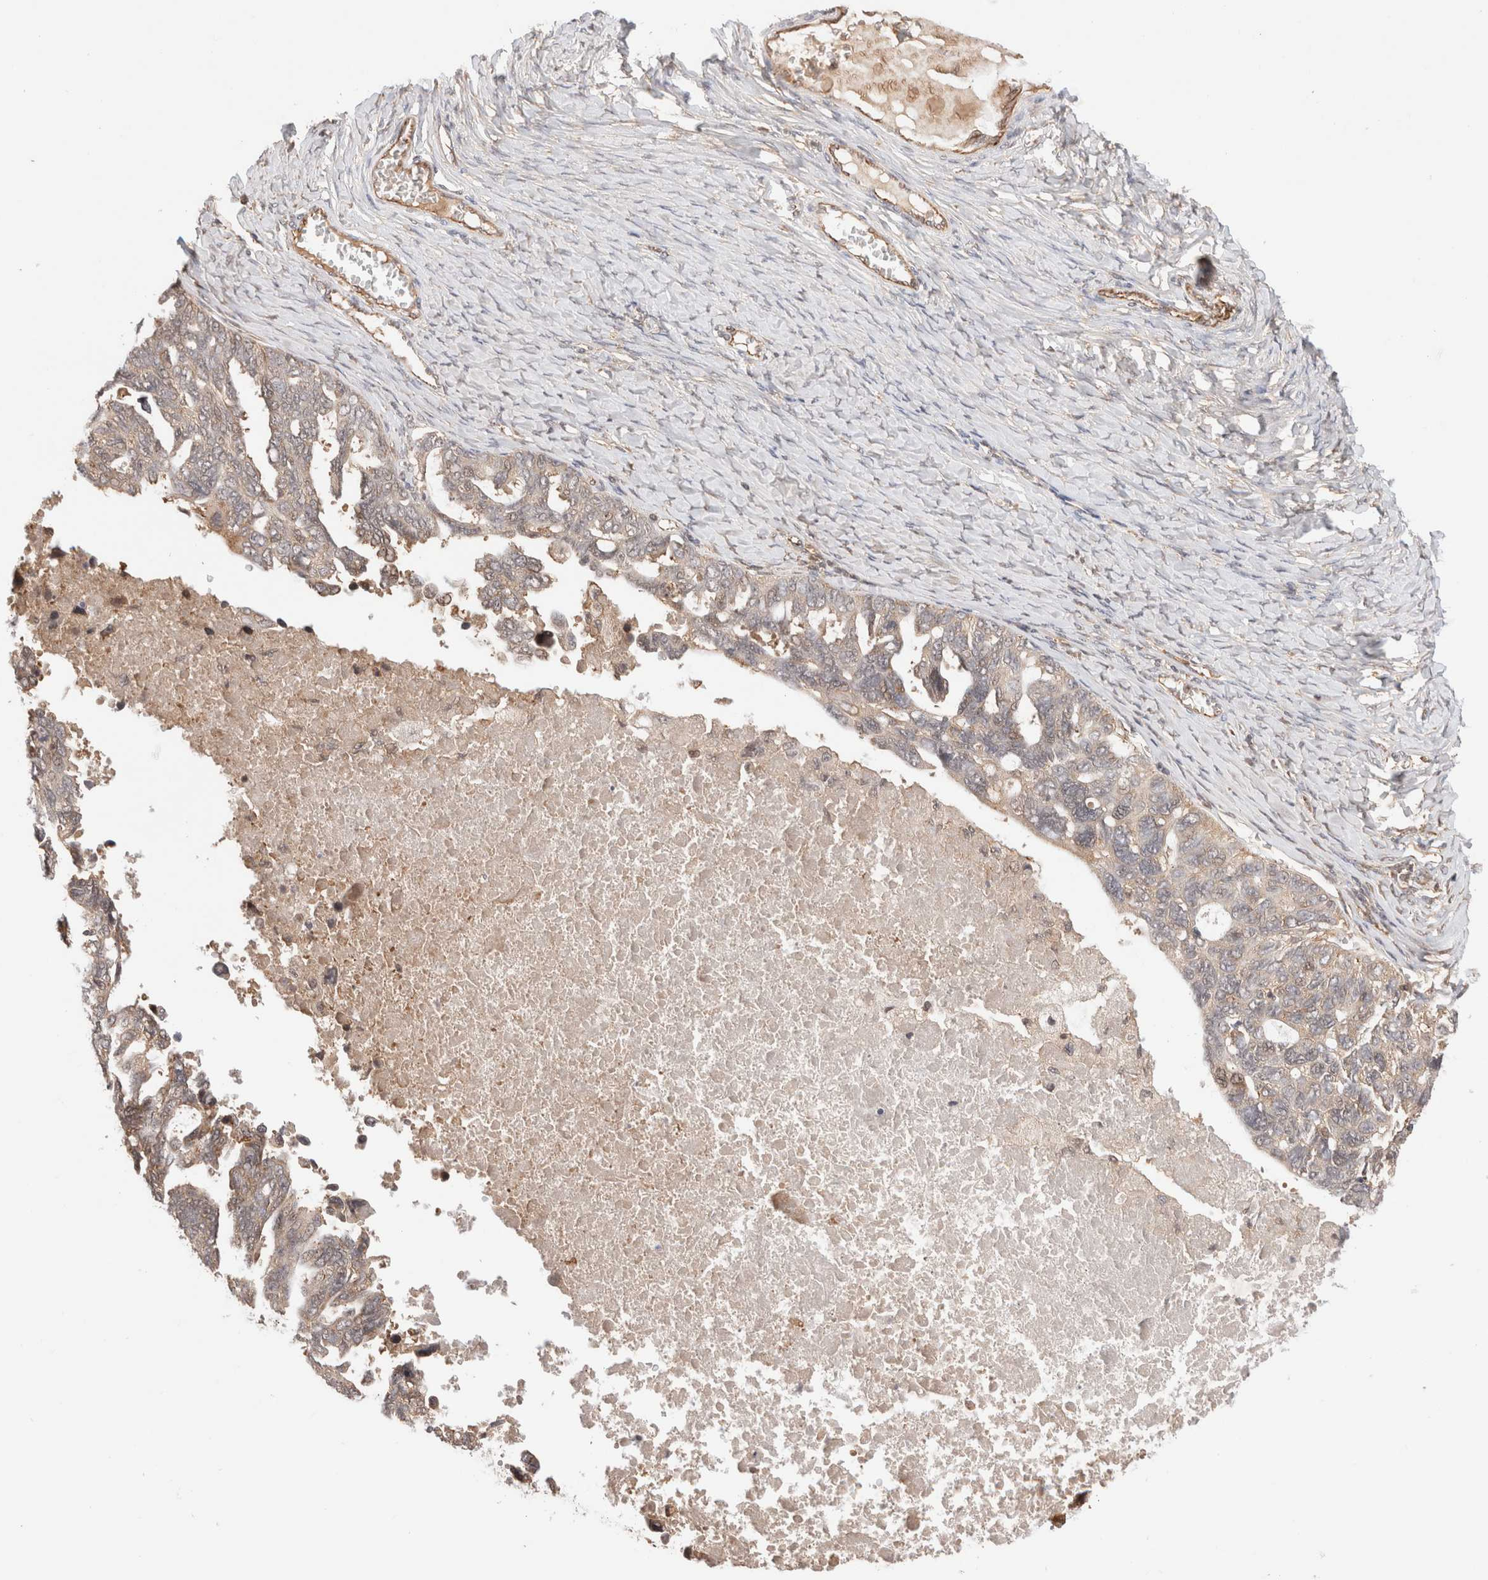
{"staining": {"intensity": "weak", "quantity": "25%-75%", "location": "cytoplasmic/membranous,nuclear"}, "tissue": "ovarian cancer", "cell_type": "Tumor cells", "image_type": "cancer", "snomed": [{"axis": "morphology", "description": "Cystadenocarcinoma, serous, NOS"}, {"axis": "topography", "description": "Ovary"}], "caption": "The image shows a brown stain indicating the presence of a protein in the cytoplasmic/membranous and nuclear of tumor cells in ovarian cancer (serous cystadenocarcinoma).", "gene": "SIKE1", "patient": {"sex": "female", "age": 79}}